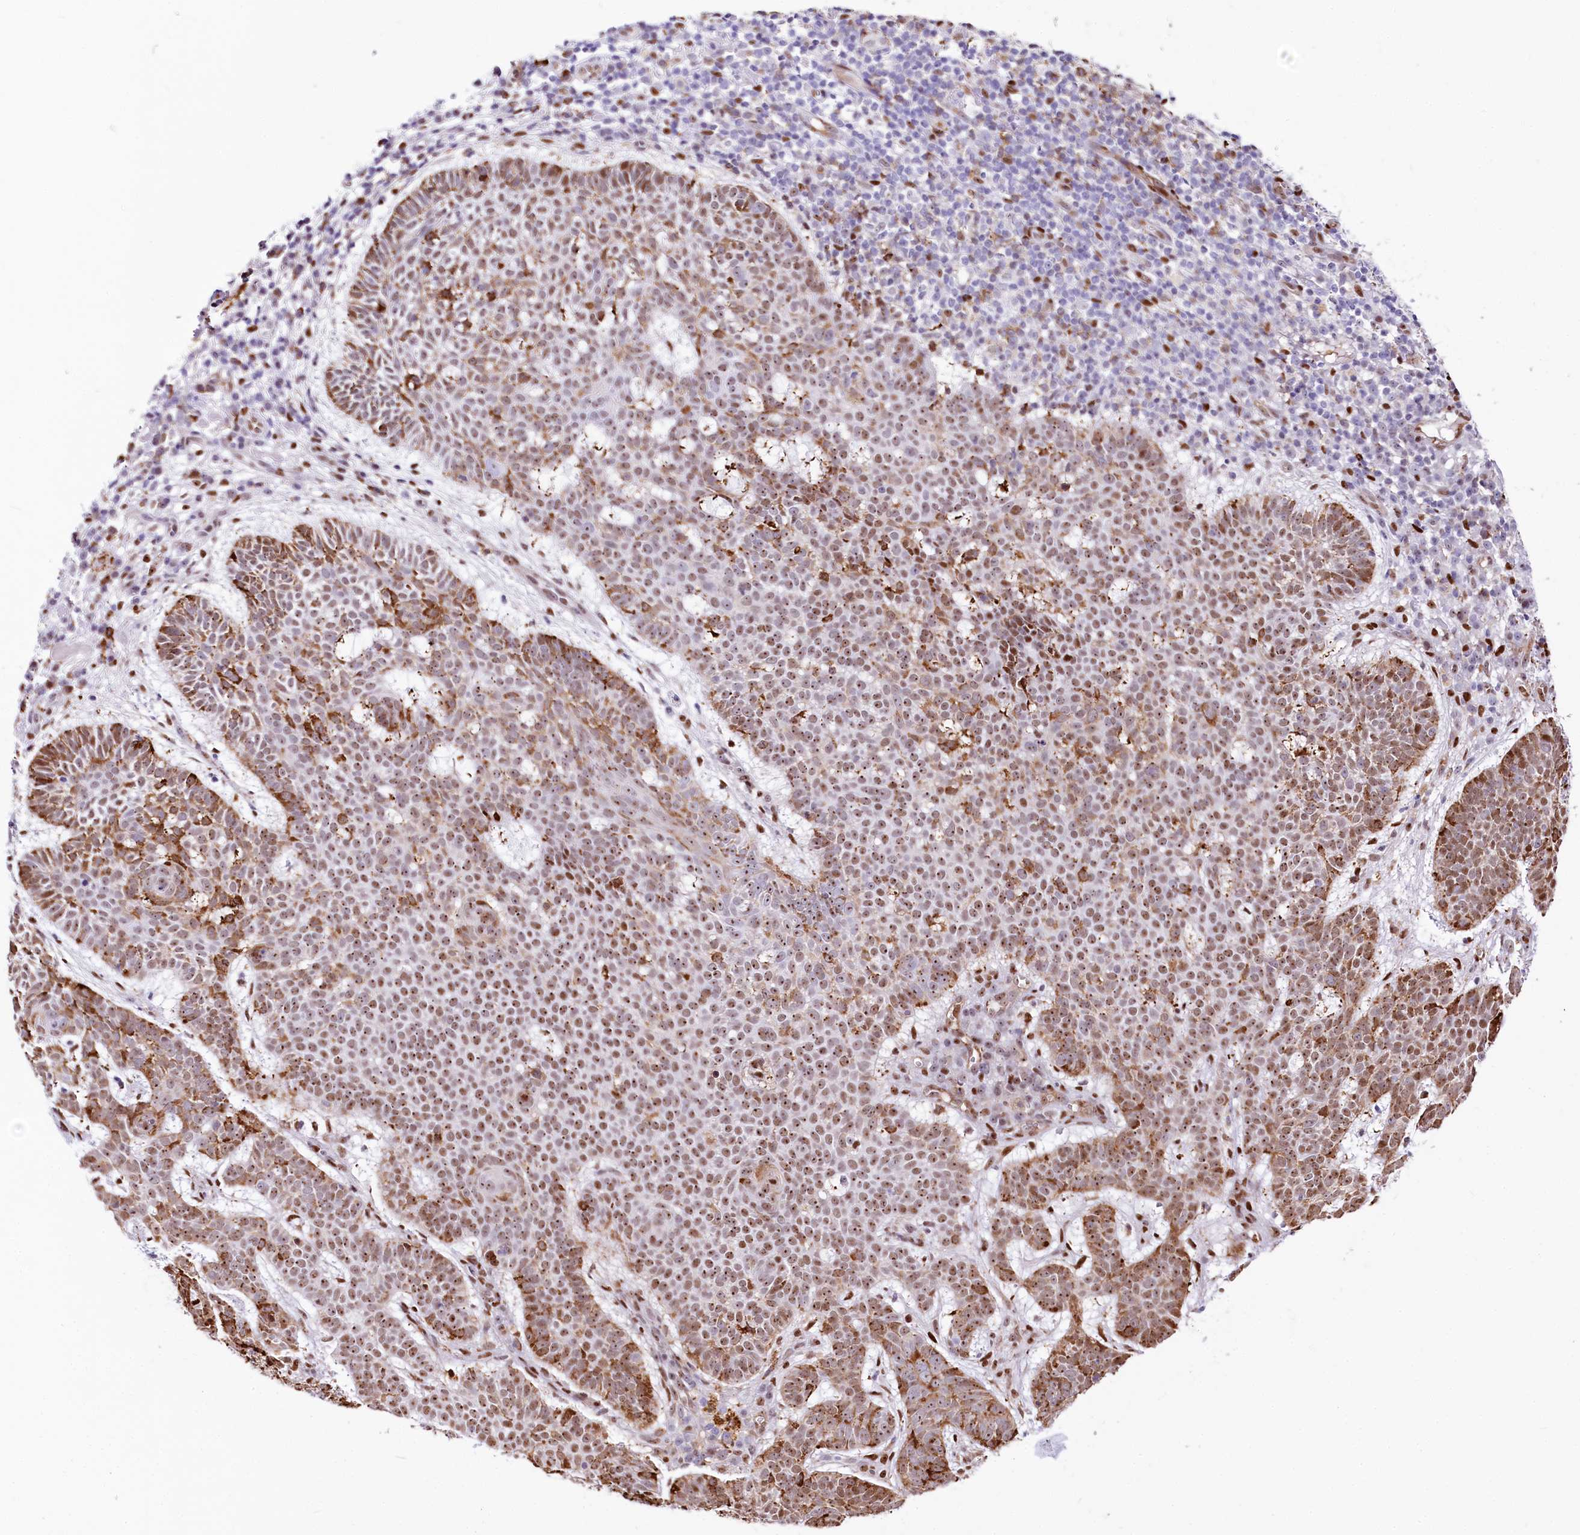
{"staining": {"intensity": "moderate", "quantity": ">75%", "location": "cytoplasmic/membranous,nuclear"}, "tissue": "skin cancer", "cell_type": "Tumor cells", "image_type": "cancer", "snomed": [{"axis": "morphology", "description": "Basal cell carcinoma"}, {"axis": "topography", "description": "Skin"}], "caption": "Immunohistochemistry micrograph of neoplastic tissue: skin cancer stained using immunohistochemistry (IHC) exhibits medium levels of moderate protein expression localized specifically in the cytoplasmic/membranous and nuclear of tumor cells, appearing as a cytoplasmic/membranous and nuclear brown color.", "gene": "PTMS", "patient": {"sex": "male", "age": 85}}